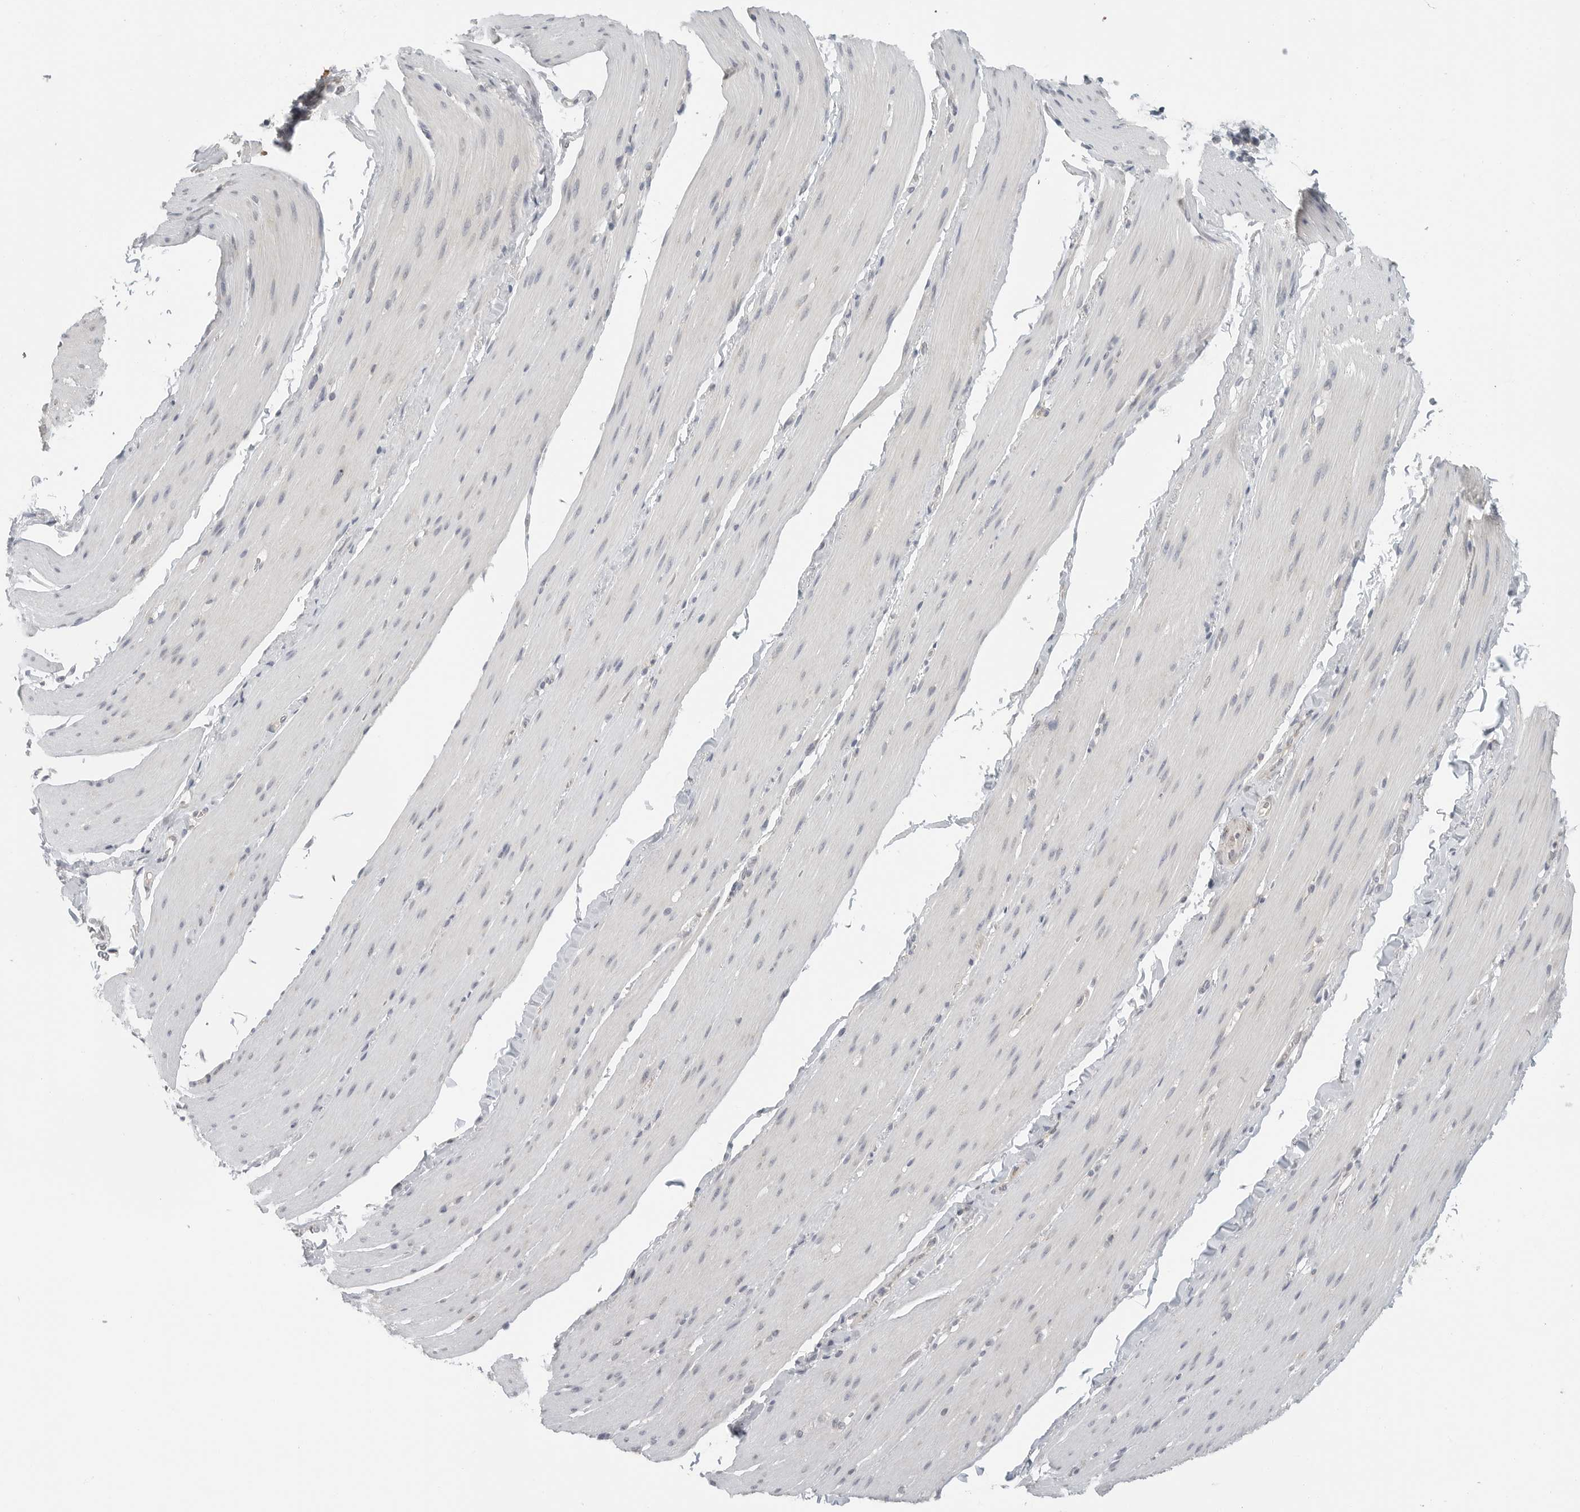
{"staining": {"intensity": "negative", "quantity": "none", "location": "none"}, "tissue": "smooth muscle", "cell_type": "Smooth muscle cells", "image_type": "normal", "snomed": [{"axis": "morphology", "description": "Normal tissue, NOS"}, {"axis": "topography", "description": "Smooth muscle"}, {"axis": "topography", "description": "Small intestine"}], "caption": "IHC image of unremarkable smooth muscle stained for a protein (brown), which exhibits no positivity in smooth muscle cells. The staining was performed using DAB to visualize the protein expression in brown, while the nuclei were stained in blue with hematoxylin (Magnification: 20x).", "gene": "IL12RB2", "patient": {"sex": "female", "age": 84}}